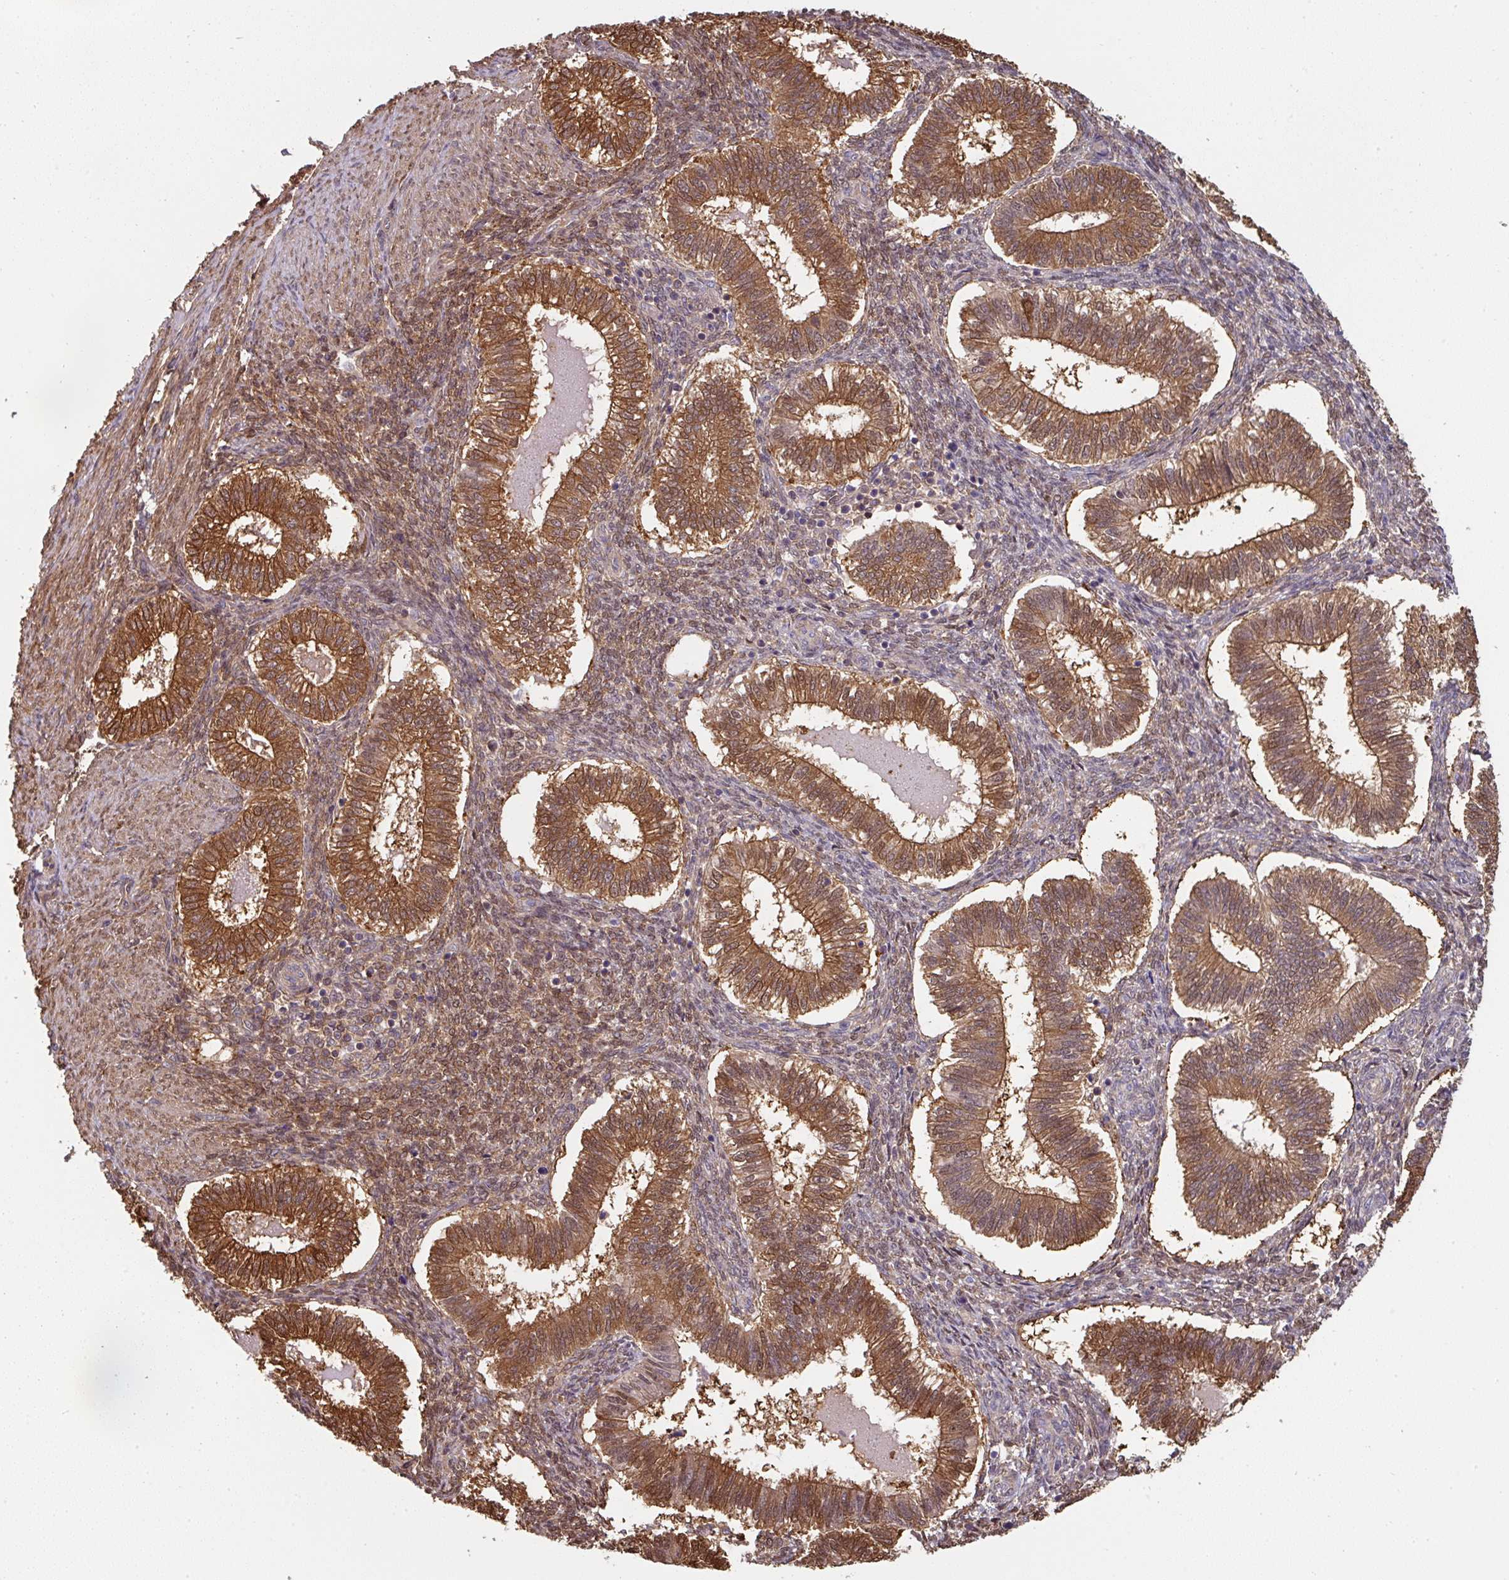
{"staining": {"intensity": "moderate", "quantity": ">75%", "location": "cytoplasmic/membranous"}, "tissue": "endometrium", "cell_type": "Cells in endometrial stroma", "image_type": "normal", "snomed": [{"axis": "morphology", "description": "Normal tissue, NOS"}, {"axis": "topography", "description": "Endometrium"}], "caption": "About >75% of cells in endometrial stroma in benign human endometrium display moderate cytoplasmic/membranous protein staining as visualized by brown immunohistochemical staining.", "gene": "ST13", "patient": {"sex": "female", "age": 25}}